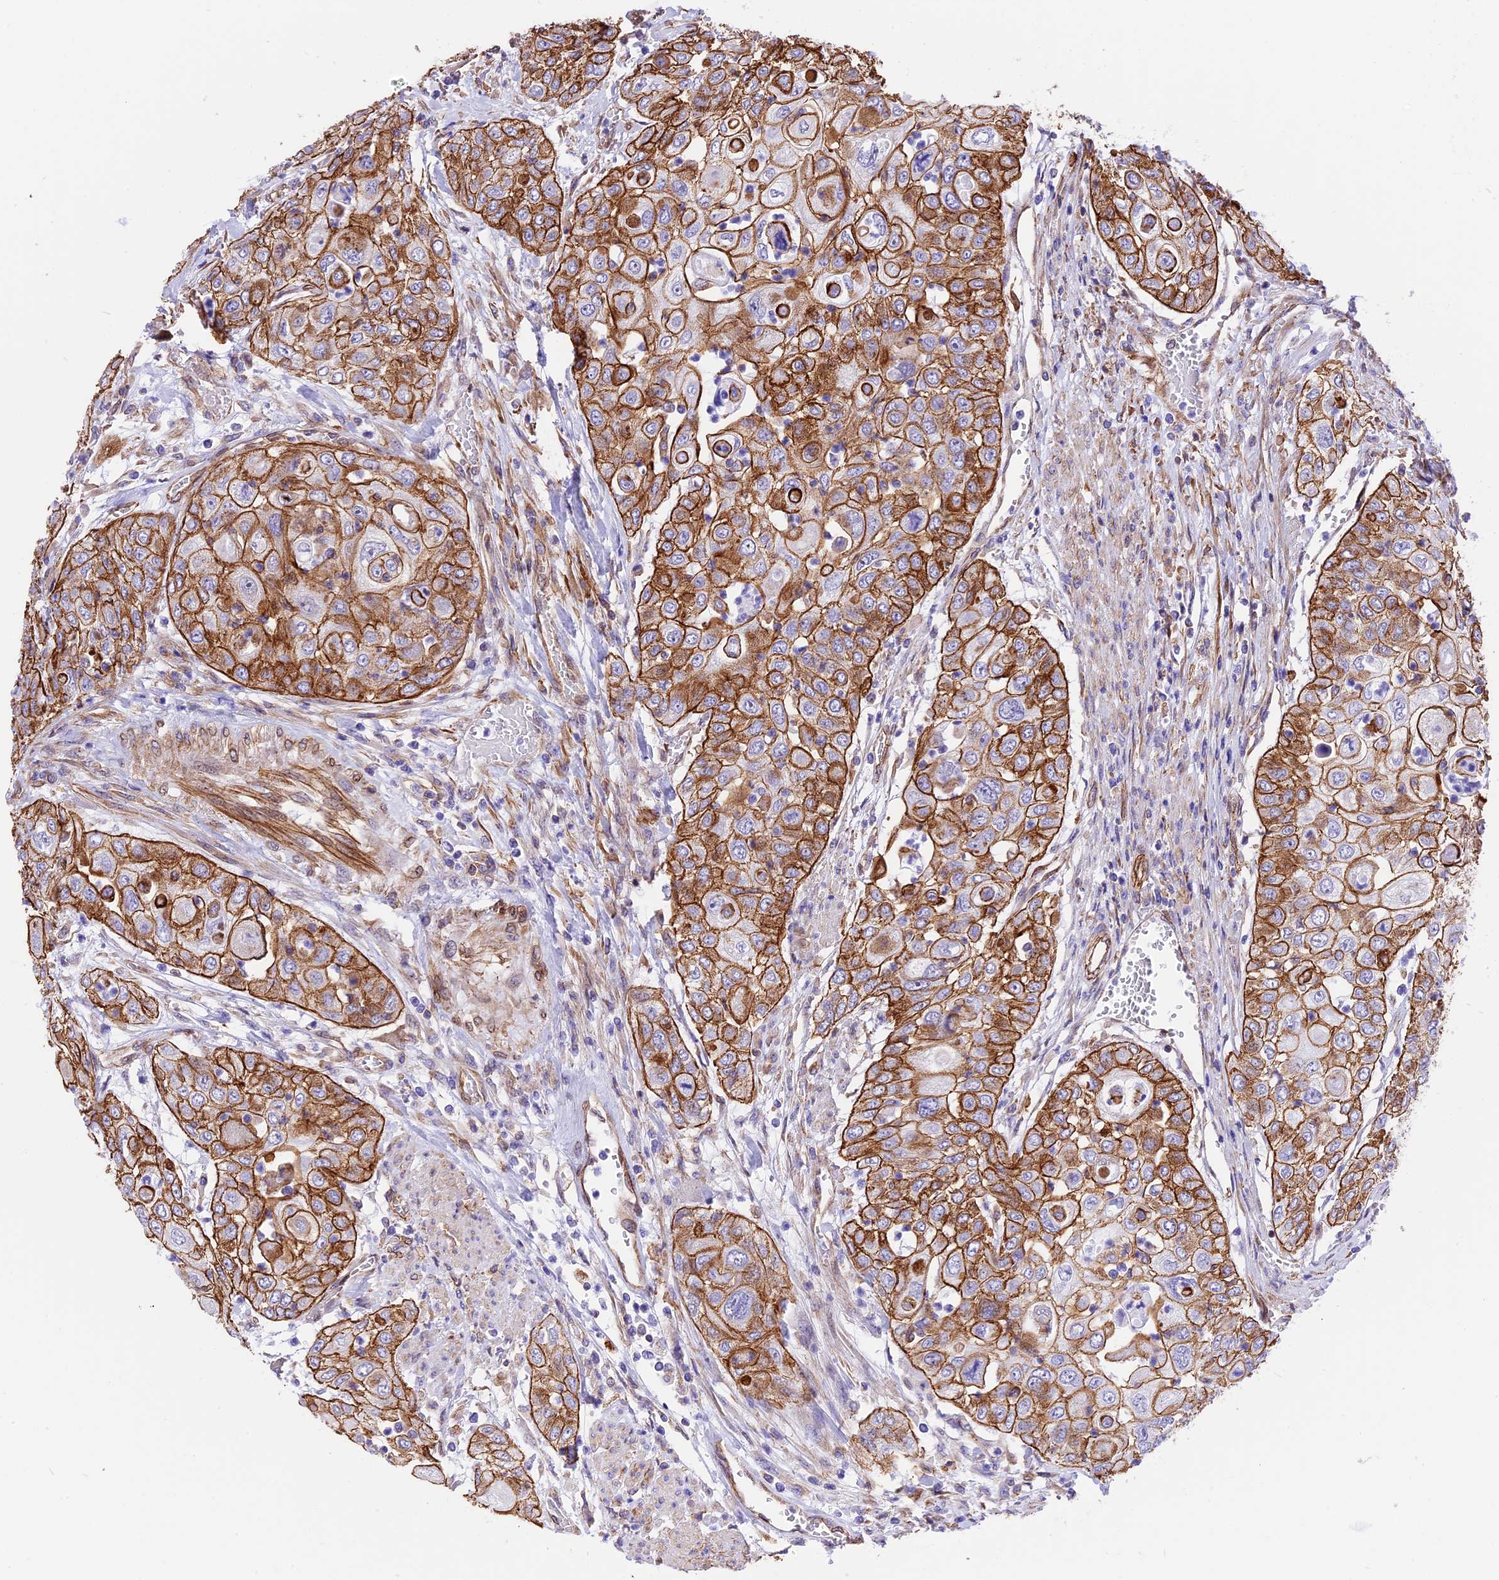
{"staining": {"intensity": "moderate", "quantity": ">75%", "location": "cytoplasmic/membranous"}, "tissue": "urothelial cancer", "cell_type": "Tumor cells", "image_type": "cancer", "snomed": [{"axis": "morphology", "description": "Urothelial carcinoma, High grade"}, {"axis": "topography", "description": "Urinary bladder"}], "caption": "Brown immunohistochemical staining in urothelial carcinoma (high-grade) demonstrates moderate cytoplasmic/membranous expression in approximately >75% of tumor cells. (Brightfield microscopy of DAB IHC at high magnification).", "gene": "R3HDM4", "patient": {"sex": "female", "age": 79}}